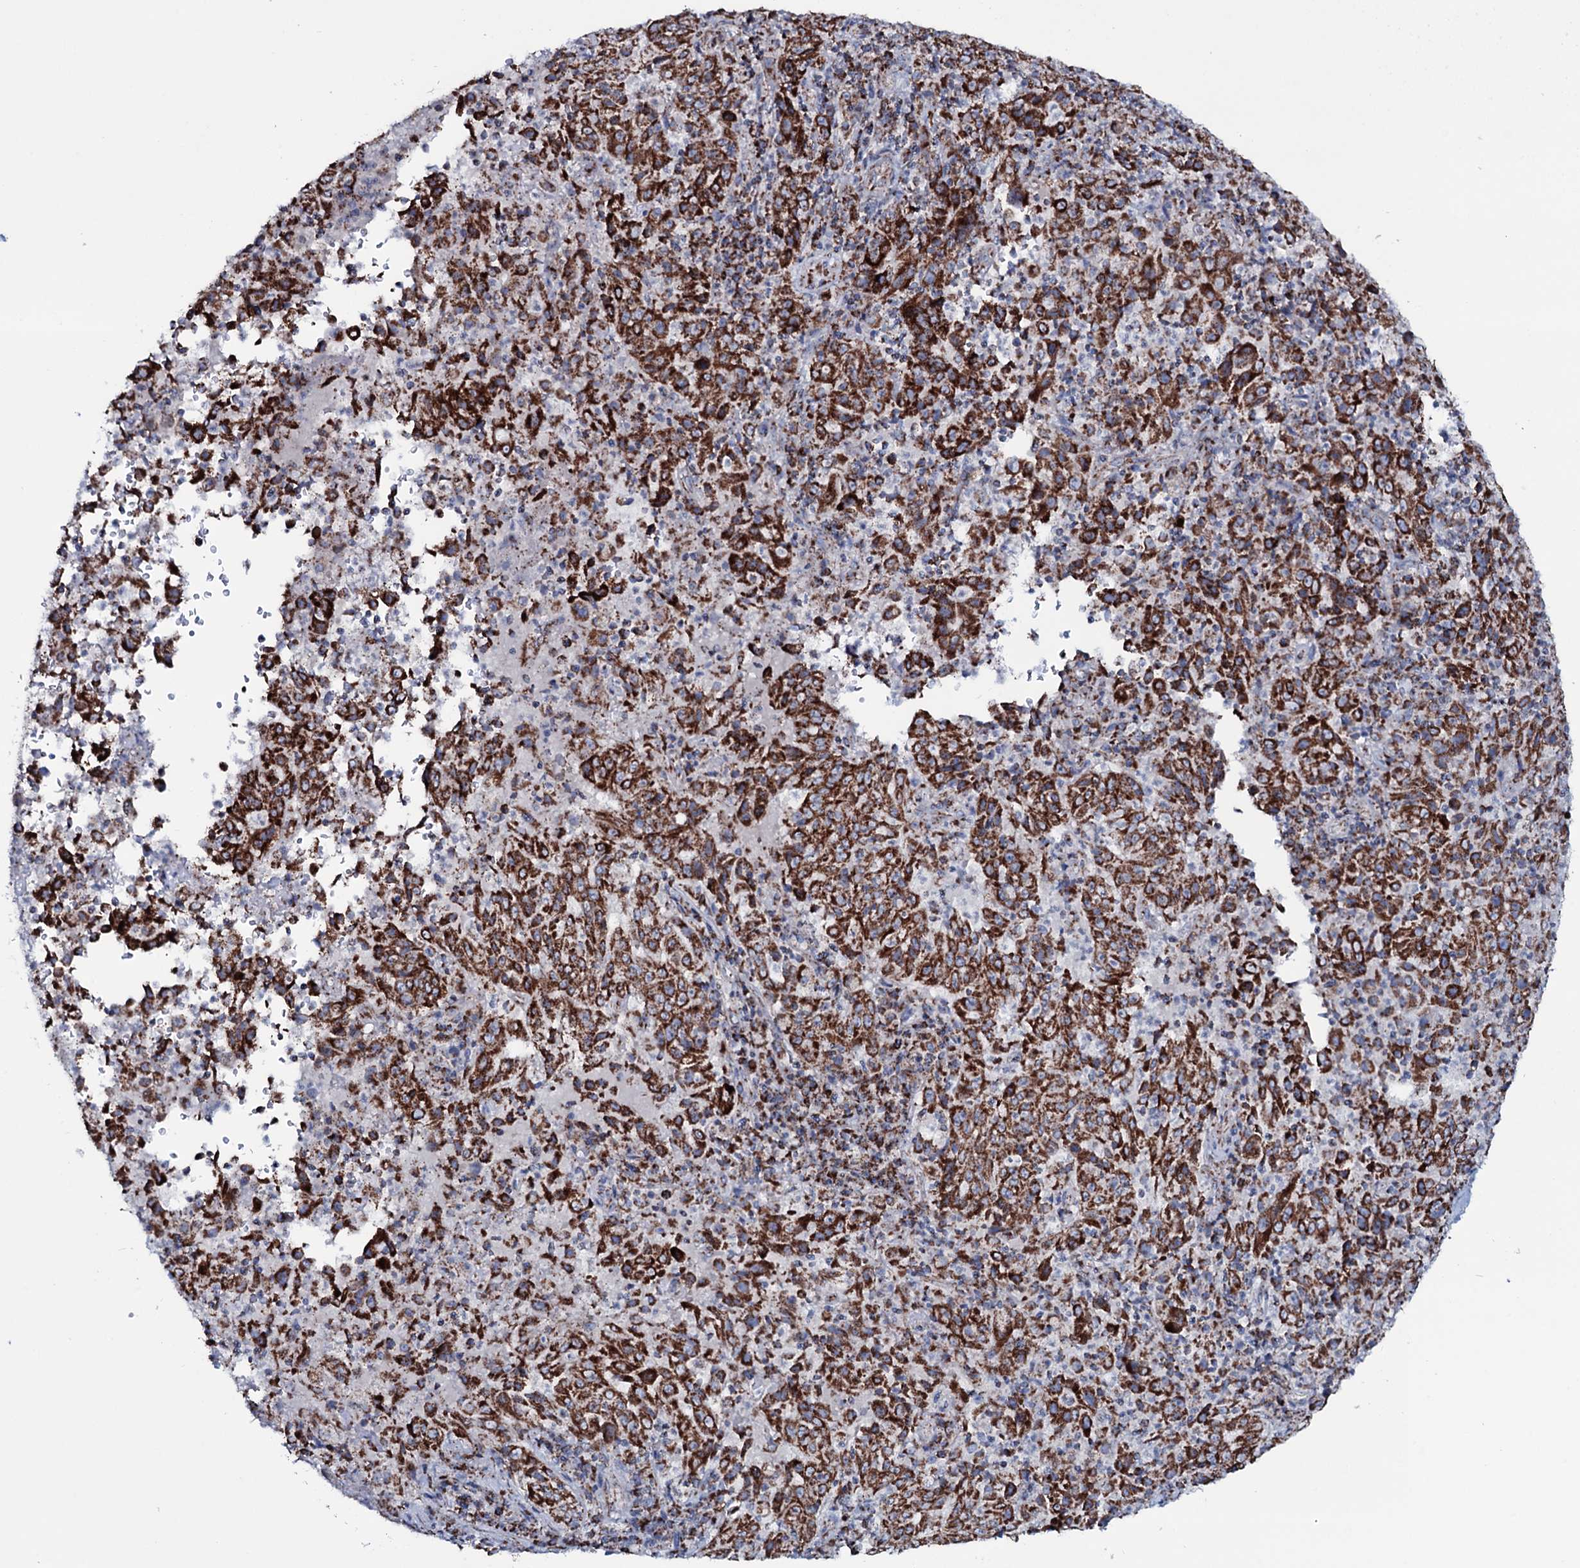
{"staining": {"intensity": "strong", "quantity": ">75%", "location": "cytoplasmic/membranous"}, "tissue": "pancreatic cancer", "cell_type": "Tumor cells", "image_type": "cancer", "snomed": [{"axis": "morphology", "description": "Adenocarcinoma, NOS"}, {"axis": "topography", "description": "Pancreas"}], "caption": "High-power microscopy captured an immunohistochemistry image of adenocarcinoma (pancreatic), revealing strong cytoplasmic/membranous staining in about >75% of tumor cells.", "gene": "MRPS35", "patient": {"sex": "male", "age": 63}}